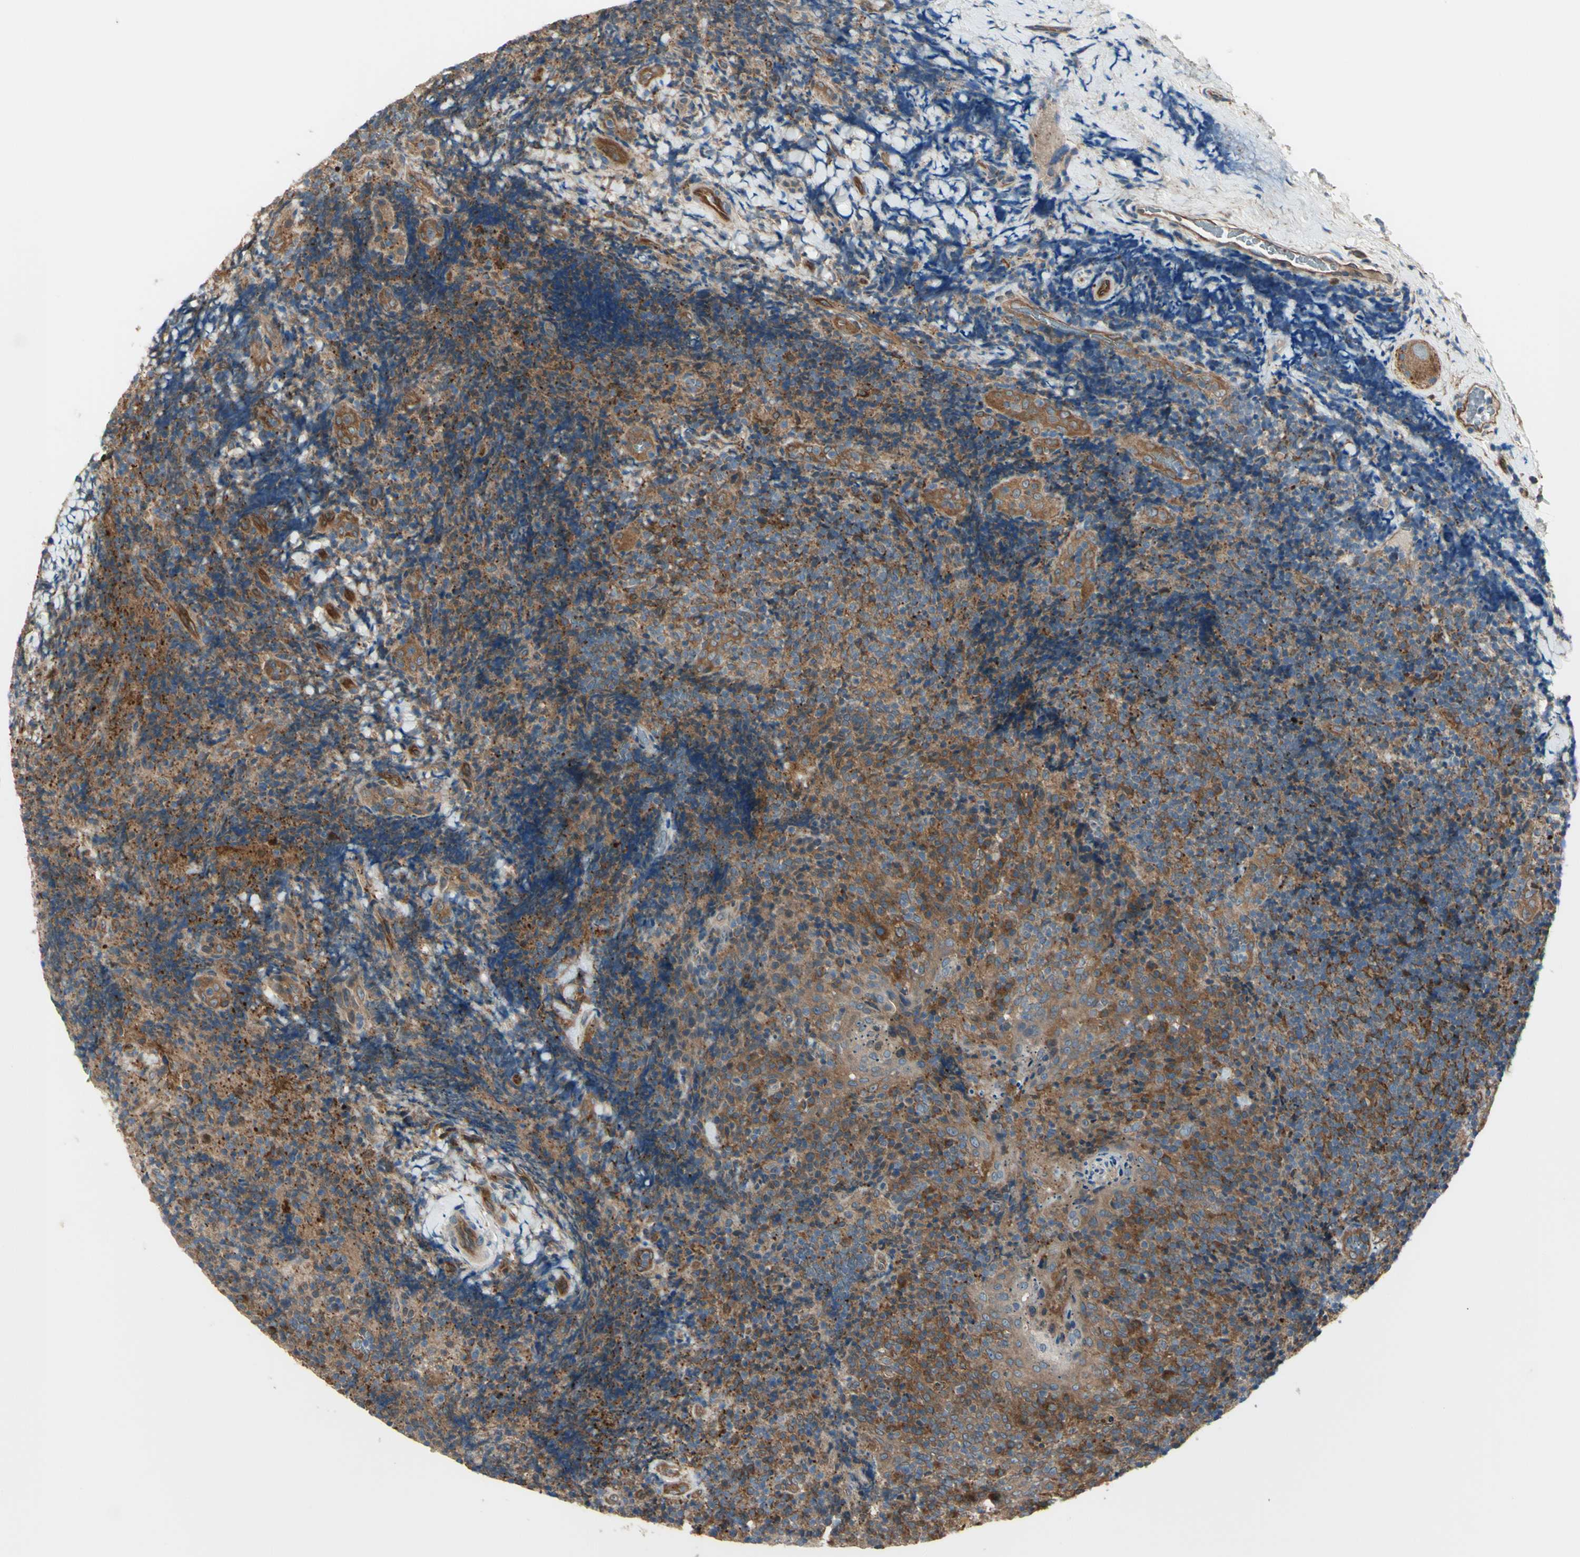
{"staining": {"intensity": "moderate", "quantity": "25%-75%", "location": "cytoplasmic/membranous"}, "tissue": "lymphoma", "cell_type": "Tumor cells", "image_type": "cancer", "snomed": [{"axis": "morphology", "description": "Malignant lymphoma, non-Hodgkin's type, High grade"}, {"axis": "topography", "description": "Tonsil"}], "caption": "A photomicrograph showing moderate cytoplasmic/membranous expression in about 25%-75% of tumor cells in high-grade malignant lymphoma, non-Hodgkin's type, as visualized by brown immunohistochemical staining.", "gene": "IGSF9B", "patient": {"sex": "female", "age": 36}}